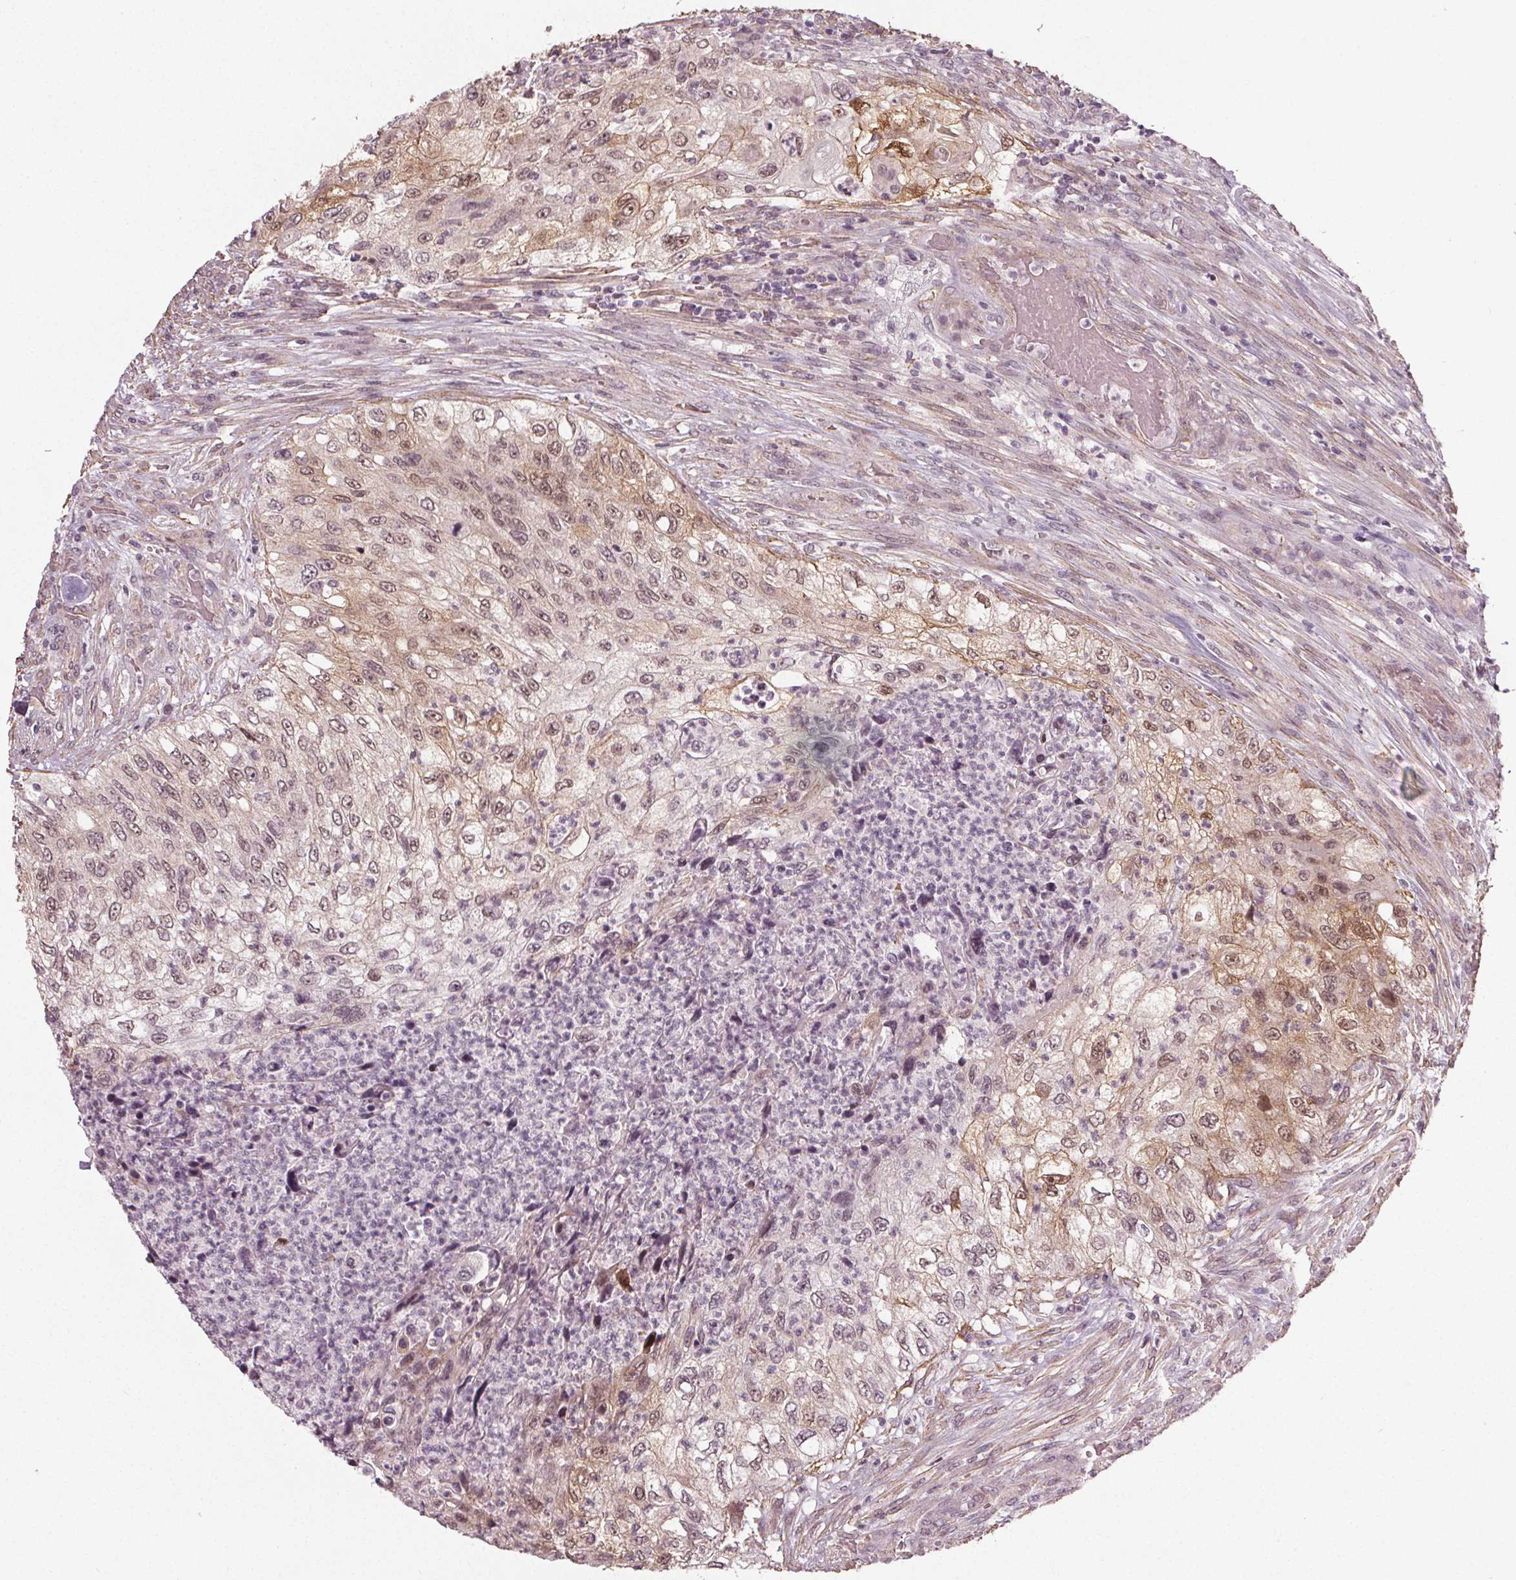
{"staining": {"intensity": "moderate", "quantity": "25%-75%", "location": "cytoplasmic/membranous,nuclear"}, "tissue": "urothelial cancer", "cell_type": "Tumor cells", "image_type": "cancer", "snomed": [{"axis": "morphology", "description": "Urothelial carcinoma, High grade"}, {"axis": "topography", "description": "Urinary bladder"}], "caption": "Immunohistochemistry (DAB (3,3'-diaminobenzidine)) staining of human urothelial carcinoma (high-grade) demonstrates moderate cytoplasmic/membranous and nuclear protein positivity in approximately 25%-75% of tumor cells.", "gene": "PKP1", "patient": {"sex": "female", "age": 60}}